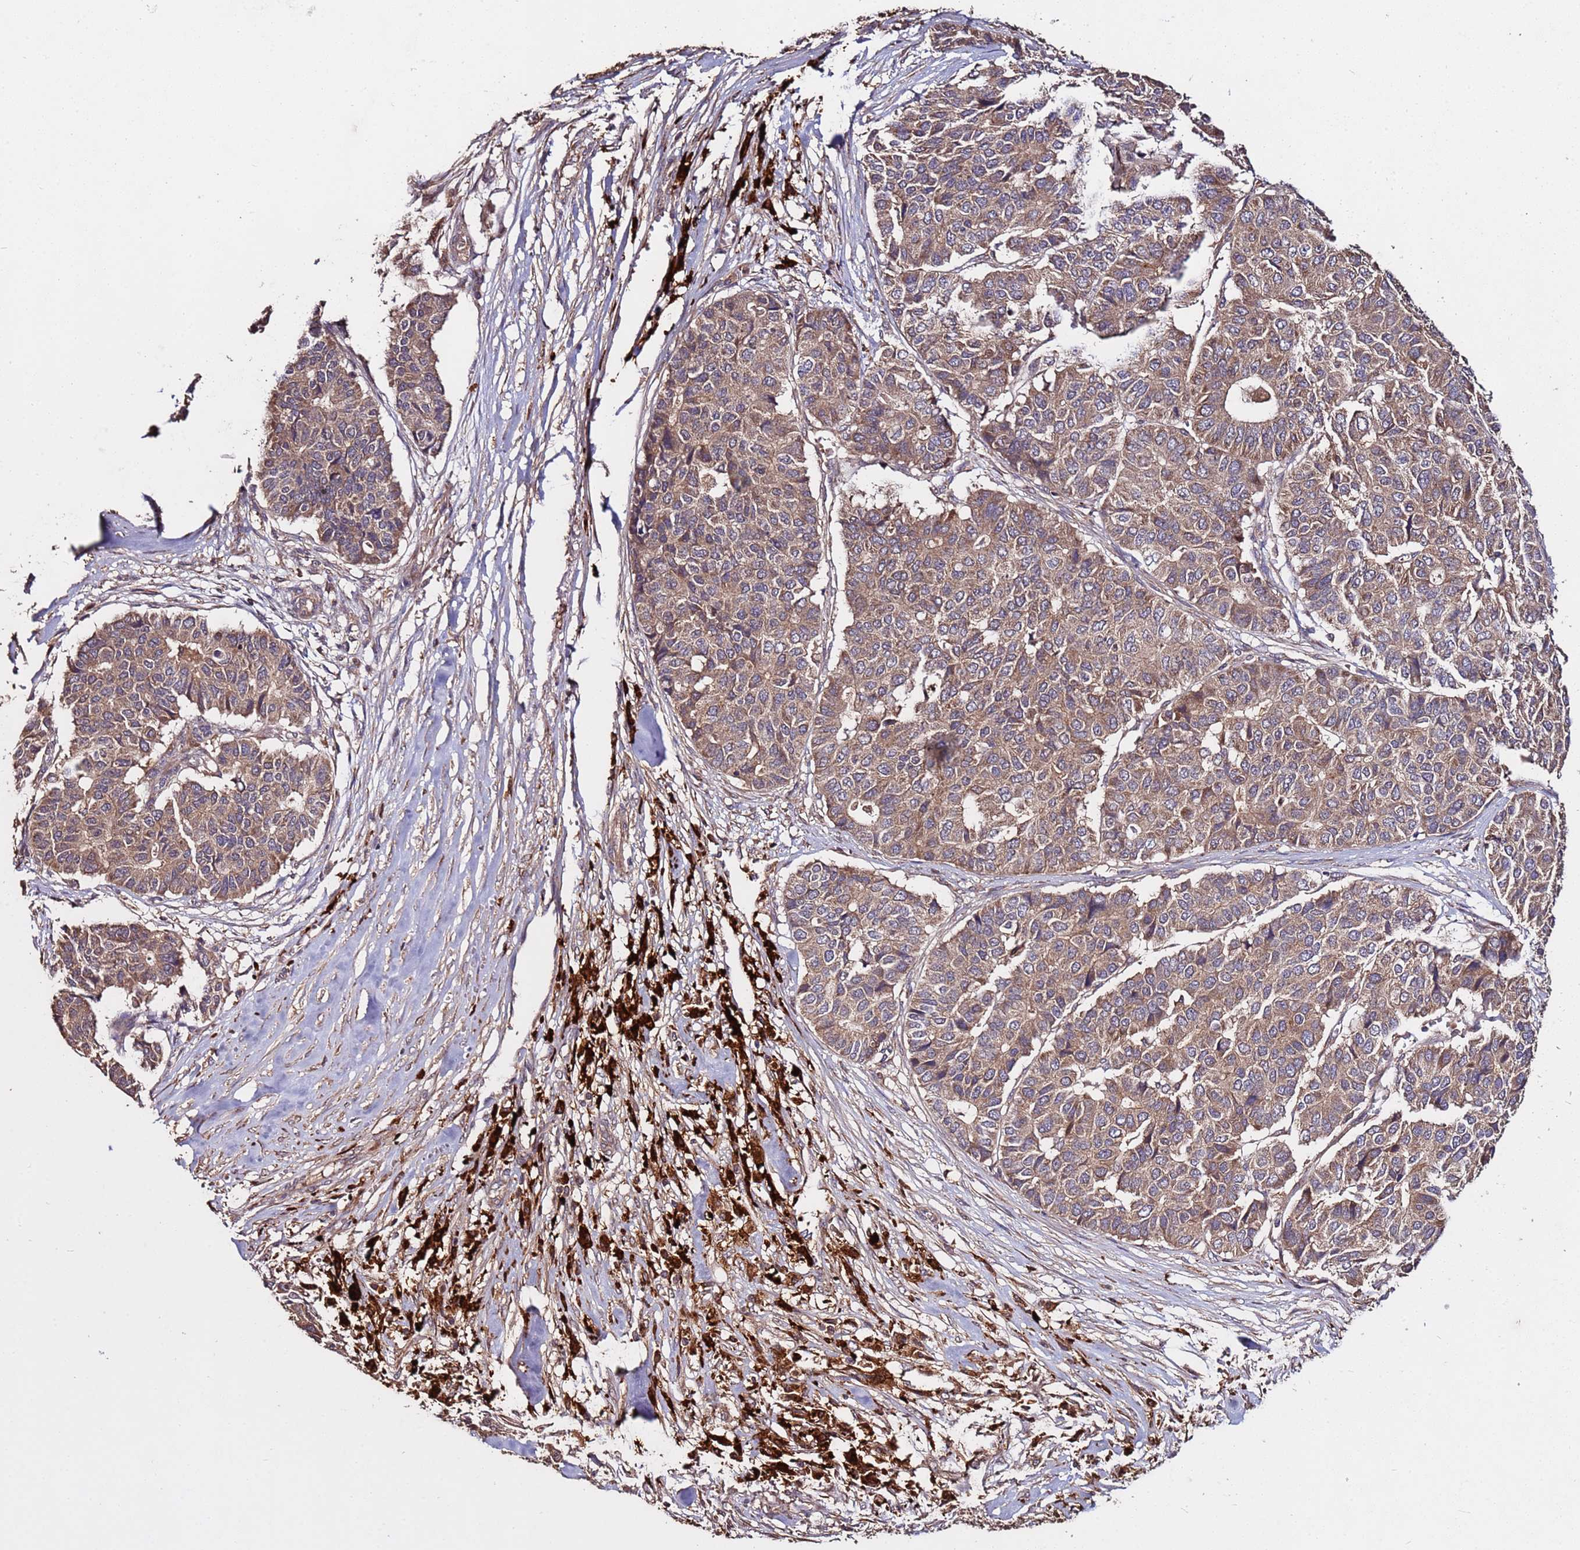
{"staining": {"intensity": "moderate", "quantity": ">75%", "location": "cytoplasmic/membranous"}, "tissue": "pancreatic cancer", "cell_type": "Tumor cells", "image_type": "cancer", "snomed": [{"axis": "morphology", "description": "Adenocarcinoma, NOS"}, {"axis": "topography", "description": "Pancreas"}], "caption": "Brown immunohistochemical staining in adenocarcinoma (pancreatic) reveals moderate cytoplasmic/membranous expression in approximately >75% of tumor cells.", "gene": "RPS15A", "patient": {"sex": "male", "age": 50}}